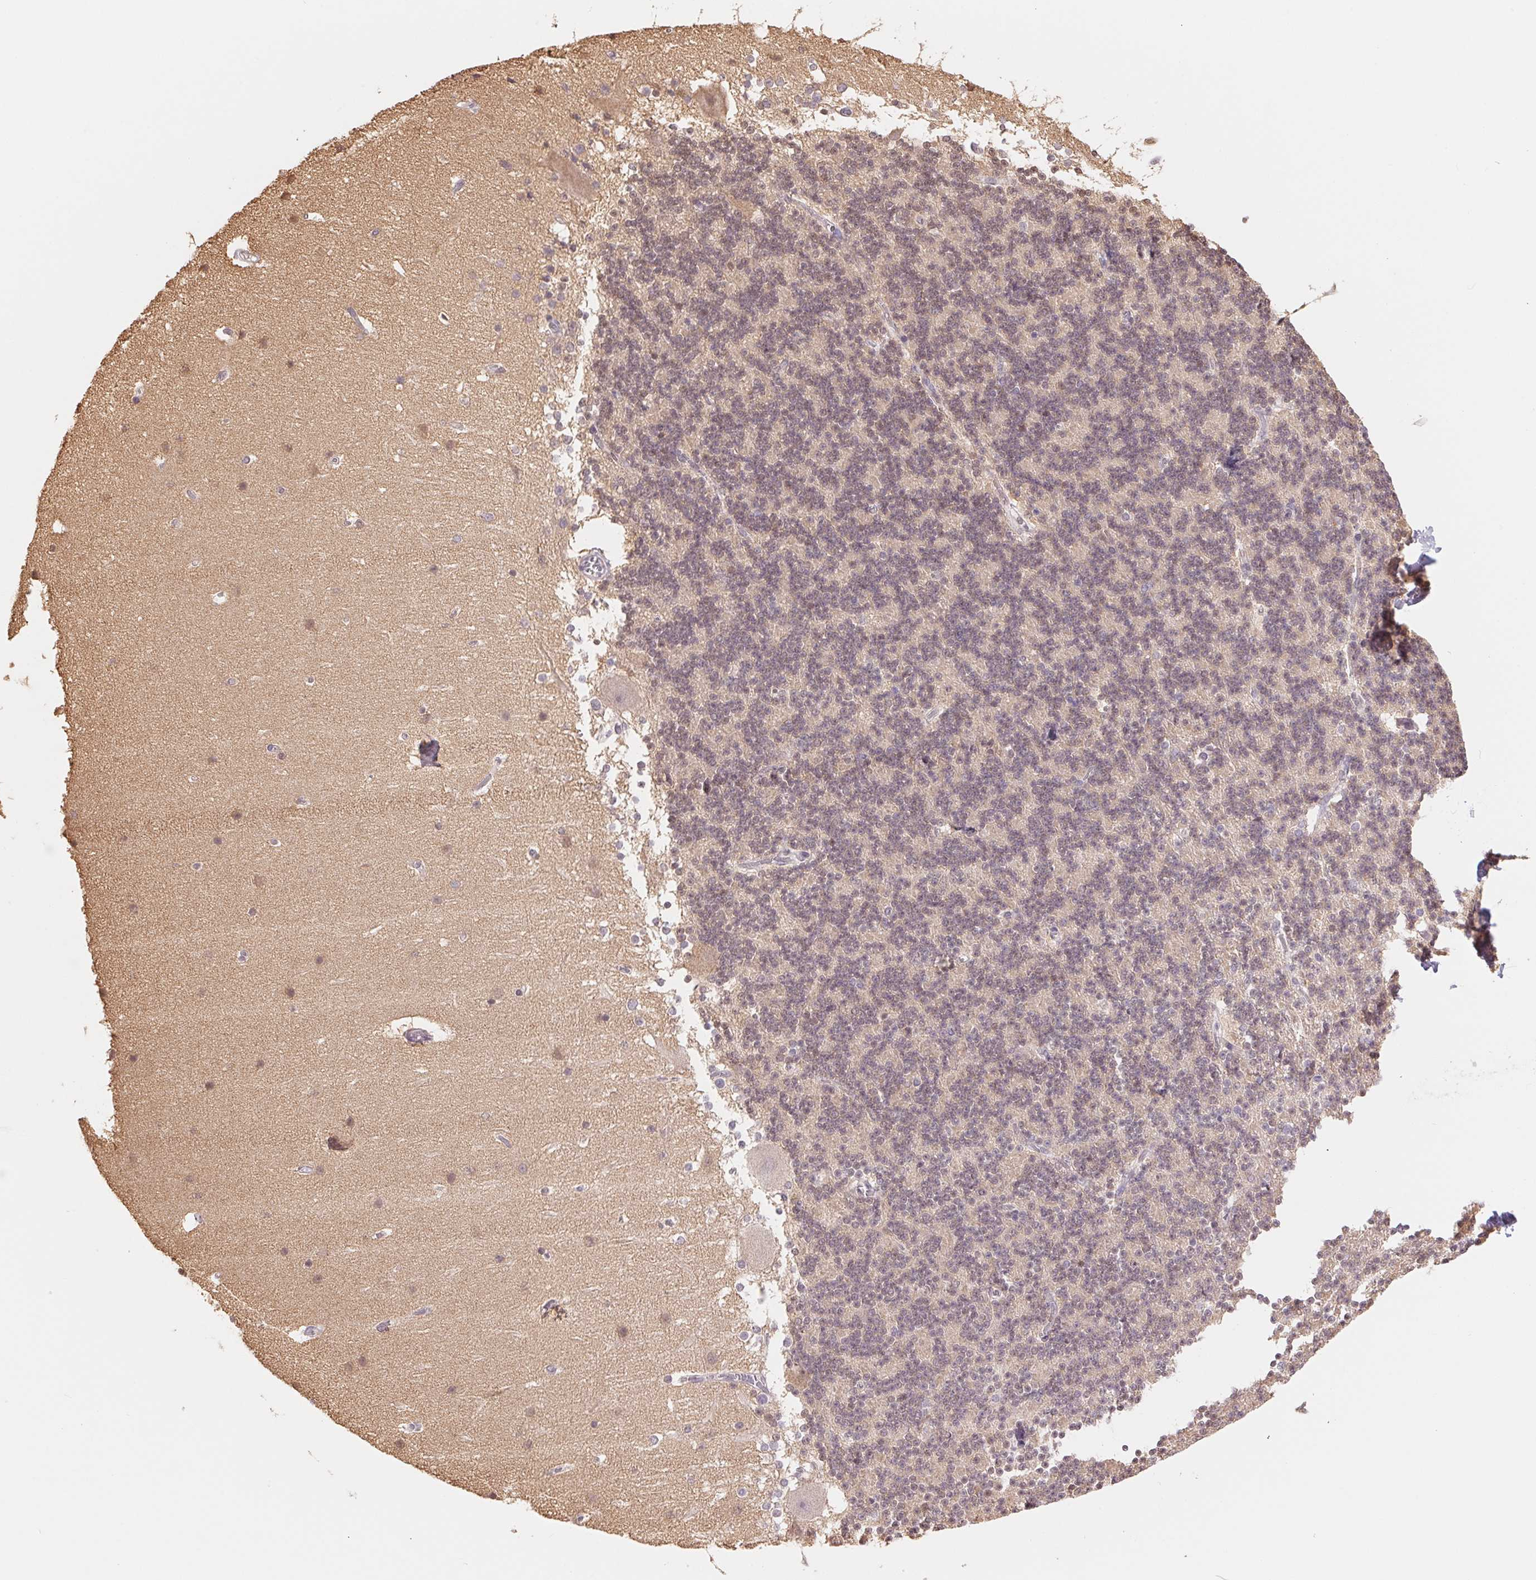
{"staining": {"intensity": "moderate", "quantity": "25%-75%", "location": "nuclear"}, "tissue": "cerebellum", "cell_type": "Cells in granular layer", "image_type": "normal", "snomed": [{"axis": "morphology", "description": "Normal tissue, NOS"}, {"axis": "topography", "description": "Cerebellum"}], "caption": "Benign cerebellum was stained to show a protein in brown. There is medium levels of moderate nuclear positivity in about 25%-75% of cells in granular layer. (DAB = brown stain, brightfield microscopy at high magnification).", "gene": "CDC123", "patient": {"sex": "female", "age": 19}}